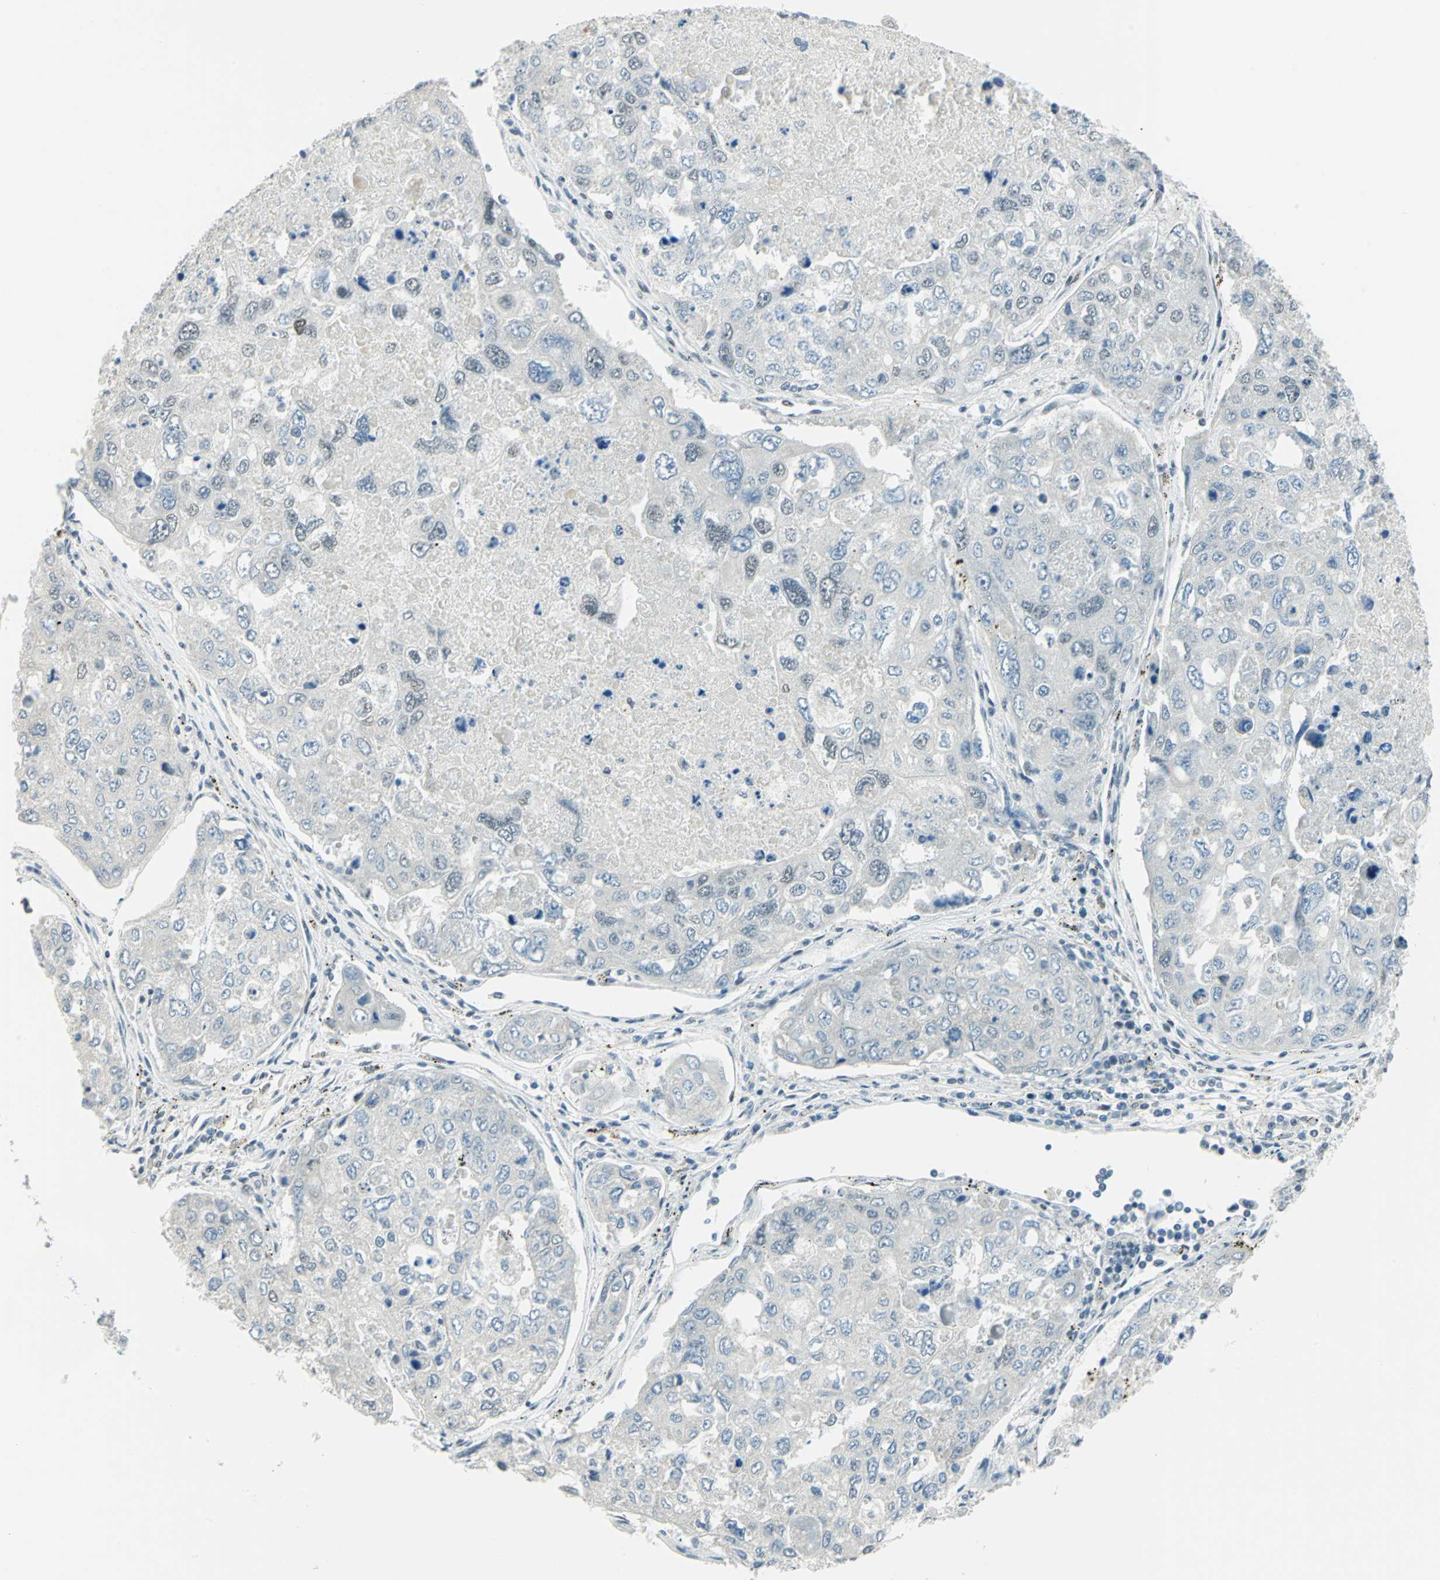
{"staining": {"intensity": "negative", "quantity": "none", "location": "none"}, "tissue": "urothelial cancer", "cell_type": "Tumor cells", "image_type": "cancer", "snomed": [{"axis": "morphology", "description": "Urothelial carcinoma, High grade"}, {"axis": "topography", "description": "Lymph node"}, {"axis": "topography", "description": "Urinary bladder"}], "caption": "This is a image of immunohistochemistry (IHC) staining of urothelial cancer, which shows no expression in tumor cells.", "gene": "MTMR10", "patient": {"sex": "male", "age": 51}}